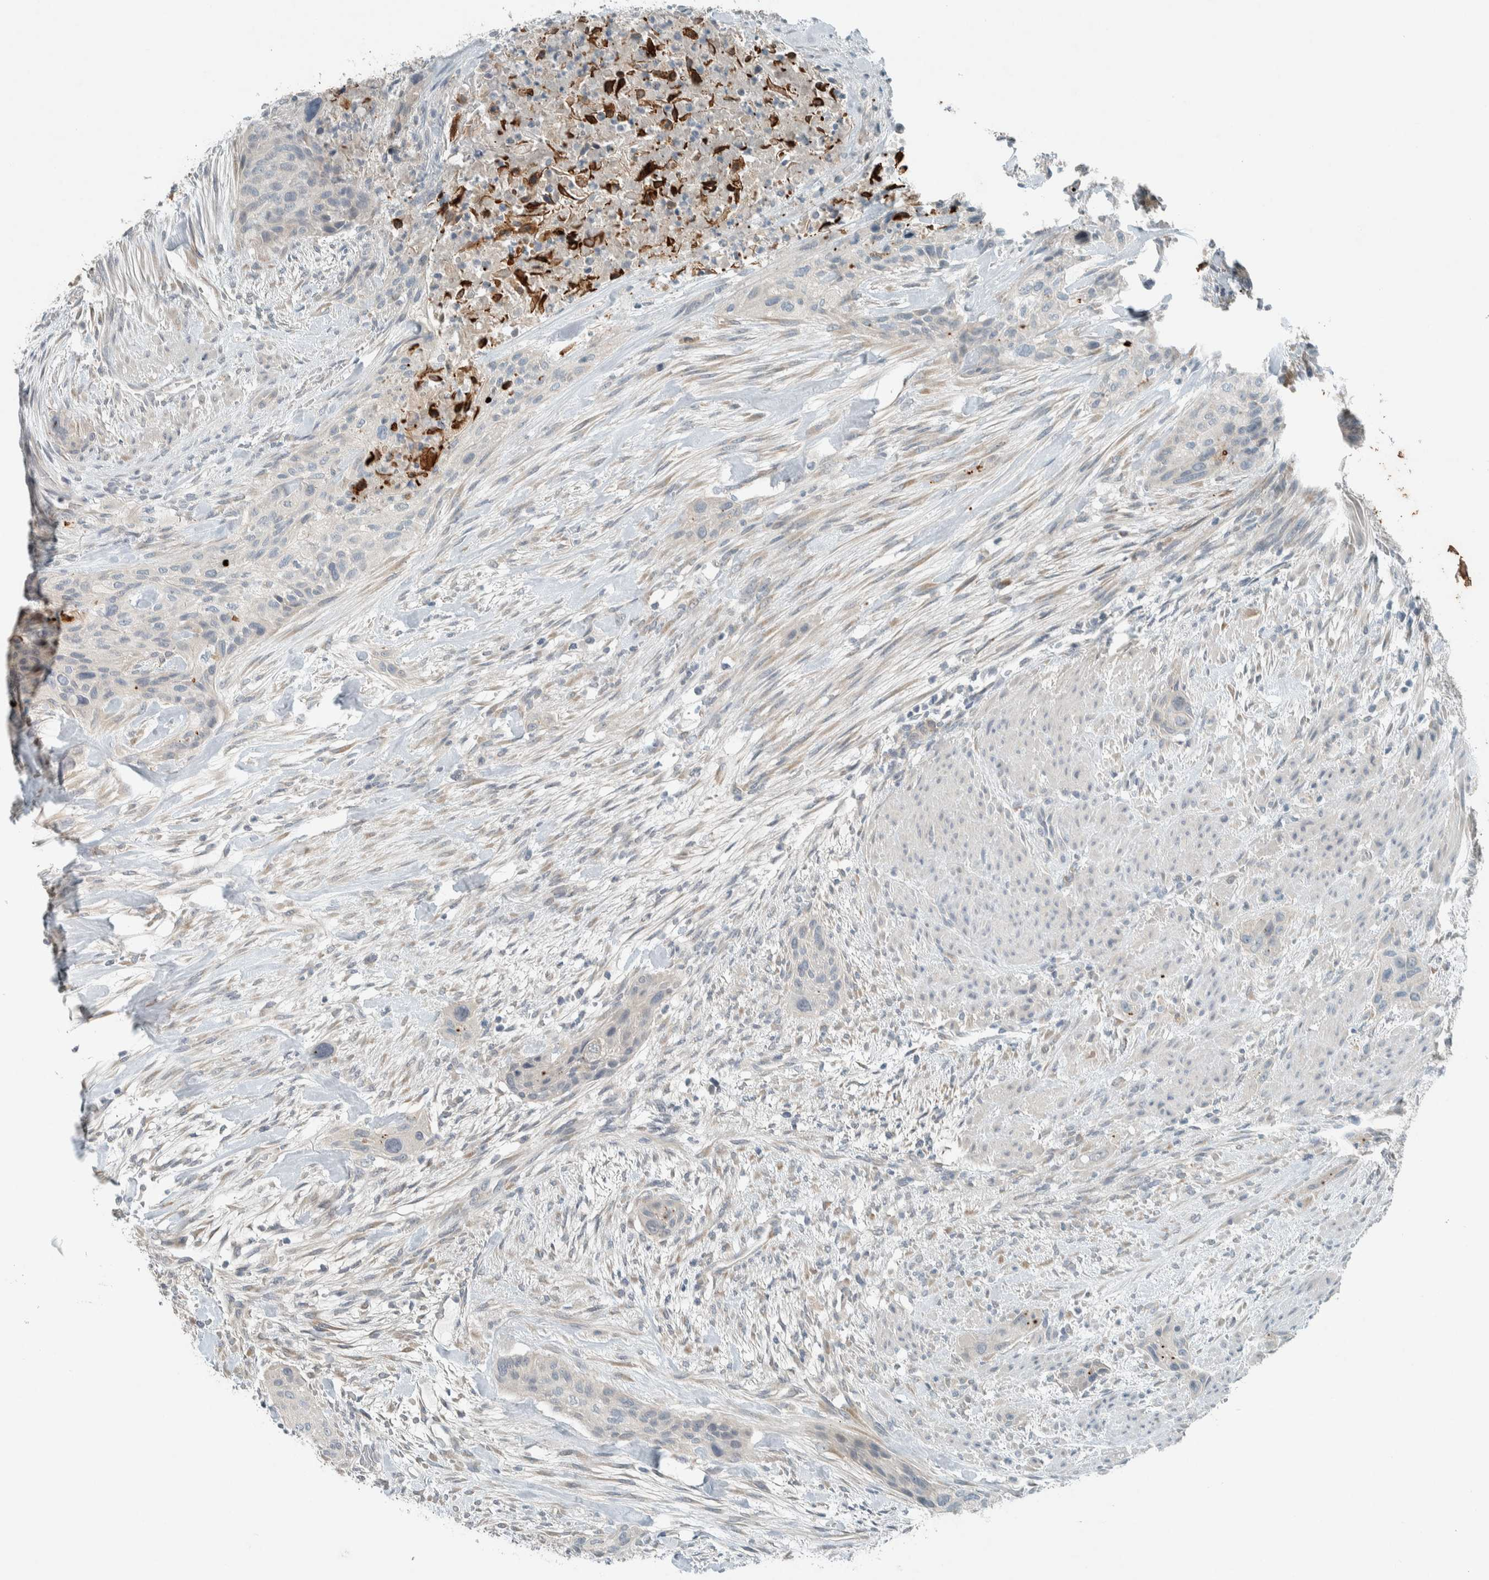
{"staining": {"intensity": "negative", "quantity": "none", "location": "none"}, "tissue": "urothelial cancer", "cell_type": "Tumor cells", "image_type": "cancer", "snomed": [{"axis": "morphology", "description": "Urothelial carcinoma, High grade"}, {"axis": "topography", "description": "Urinary bladder"}], "caption": "Immunohistochemistry histopathology image of urothelial carcinoma (high-grade) stained for a protein (brown), which demonstrates no expression in tumor cells.", "gene": "CERCAM", "patient": {"sex": "male", "age": 35}}